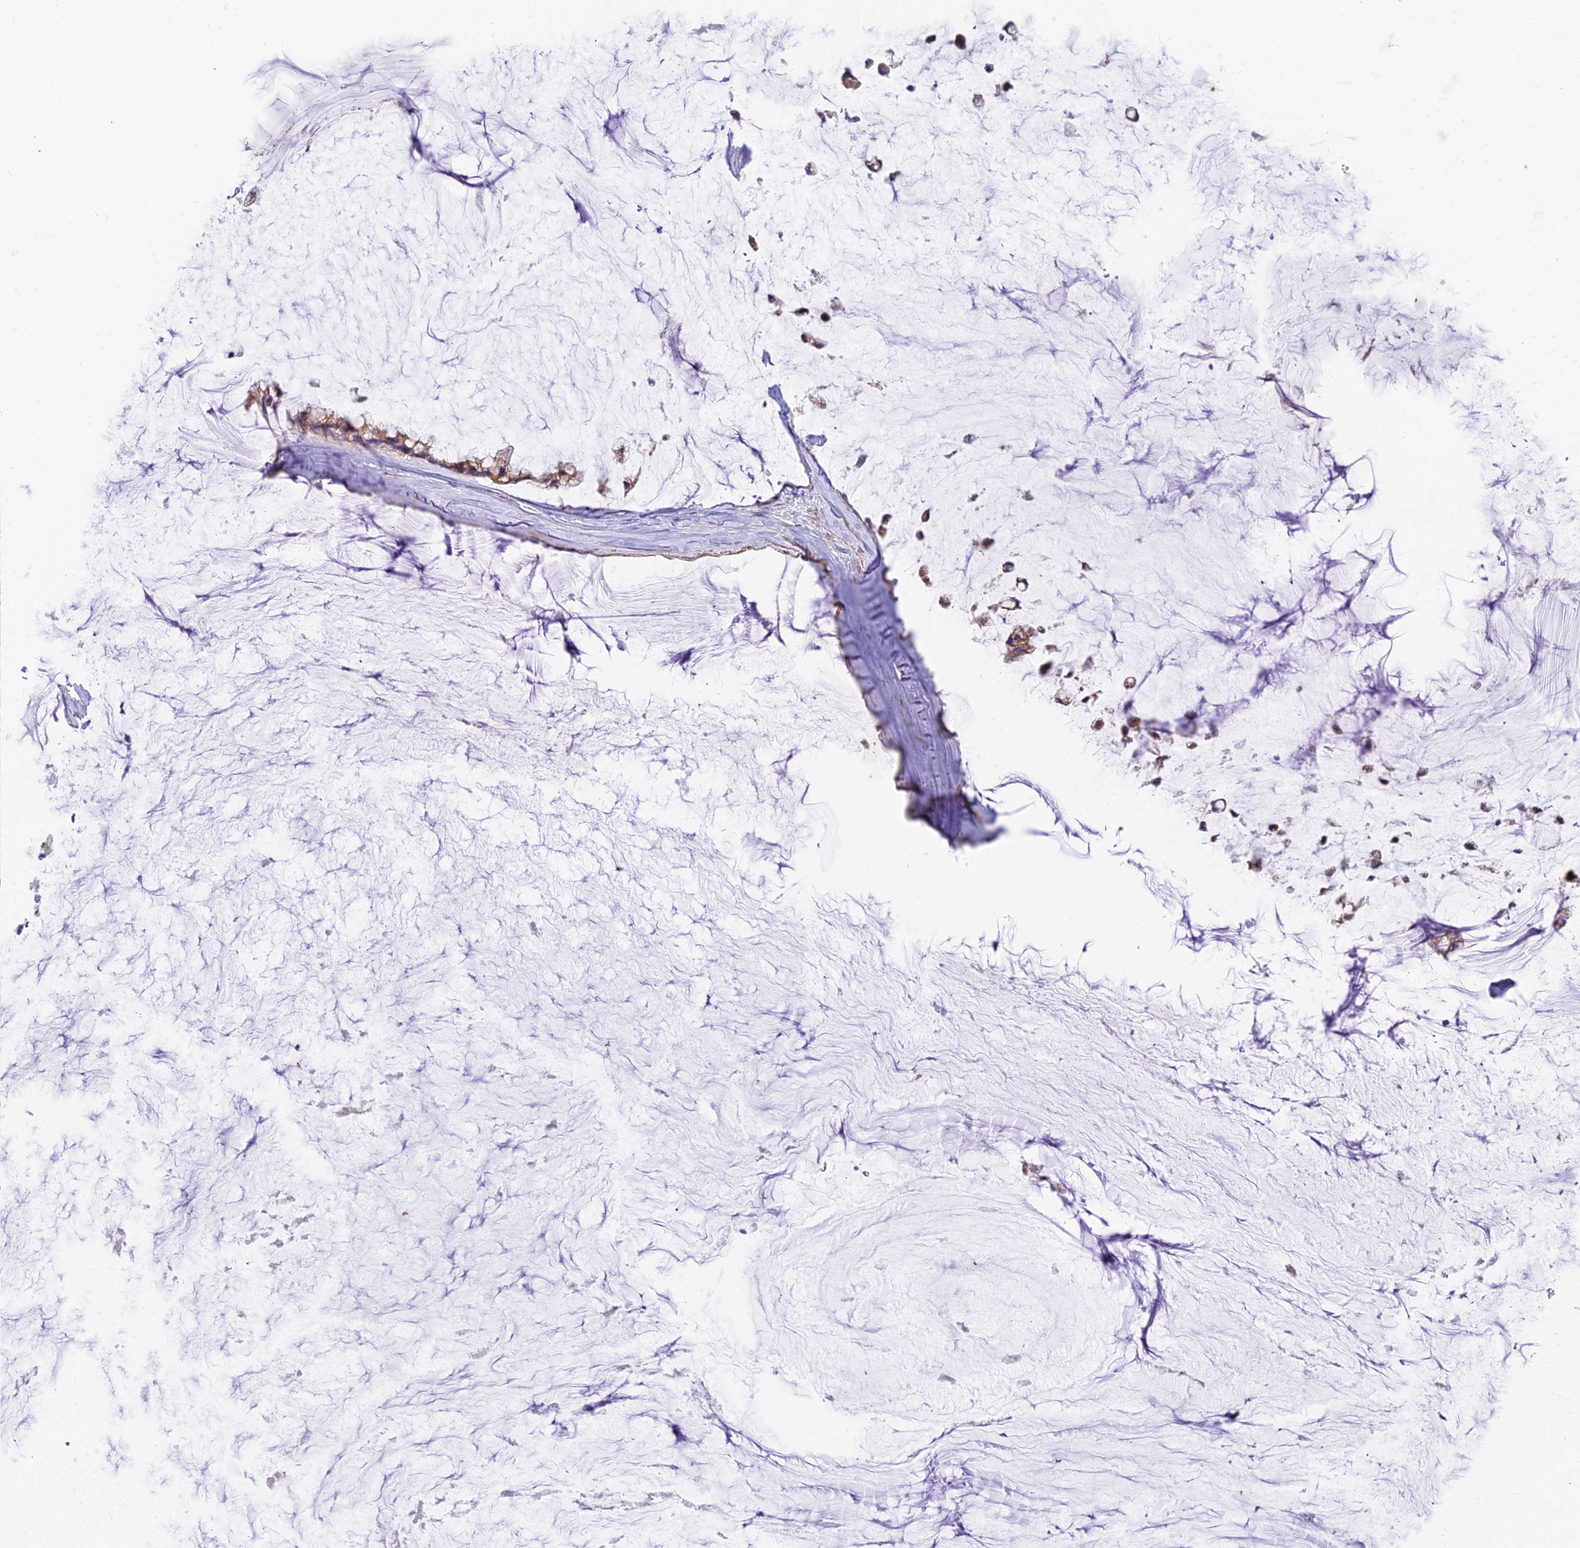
{"staining": {"intensity": "moderate", "quantity": ">75%", "location": "cytoplasmic/membranous"}, "tissue": "ovarian cancer", "cell_type": "Tumor cells", "image_type": "cancer", "snomed": [{"axis": "morphology", "description": "Cystadenocarcinoma, mucinous, NOS"}, {"axis": "topography", "description": "Ovary"}], "caption": "DAB immunohistochemical staining of ovarian mucinous cystadenocarcinoma displays moderate cytoplasmic/membranous protein expression in about >75% of tumor cells.", "gene": "TBC1D20", "patient": {"sex": "female", "age": 39}}